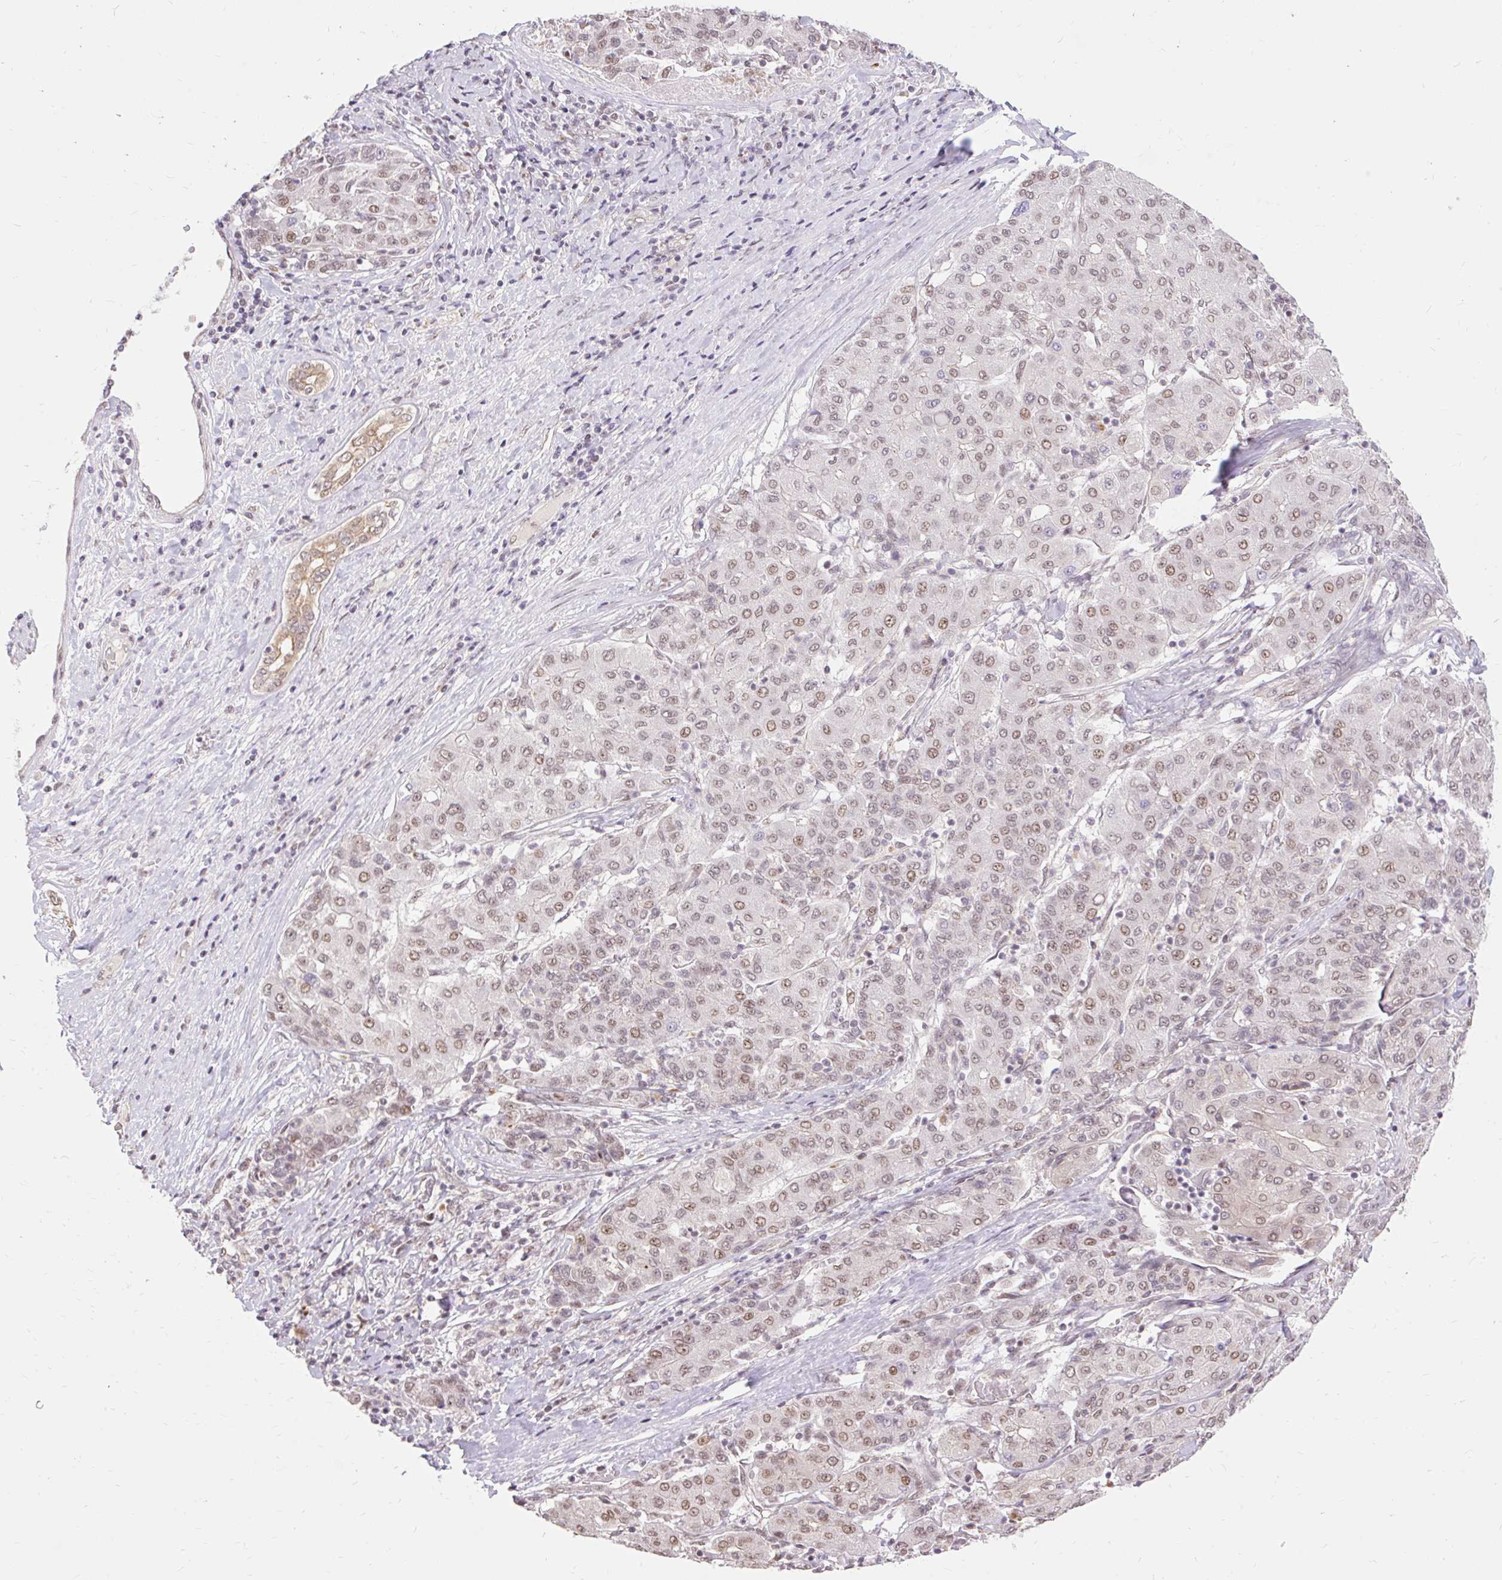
{"staining": {"intensity": "weak", "quantity": ">75%", "location": "nuclear"}, "tissue": "liver cancer", "cell_type": "Tumor cells", "image_type": "cancer", "snomed": [{"axis": "morphology", "description": "Carcinoma, Hepatocellular, NOS"}, {"axis": "topography", "description": "Liver"}], "caption": "Hepatocellular carcinoma (liver) was stained to show a protein in brown. There is low levels of weak nuclear positivity in about >75% of tumor cells.", "gene": "NPIPB12", "patient": {"sex": "male", "age": 65}}